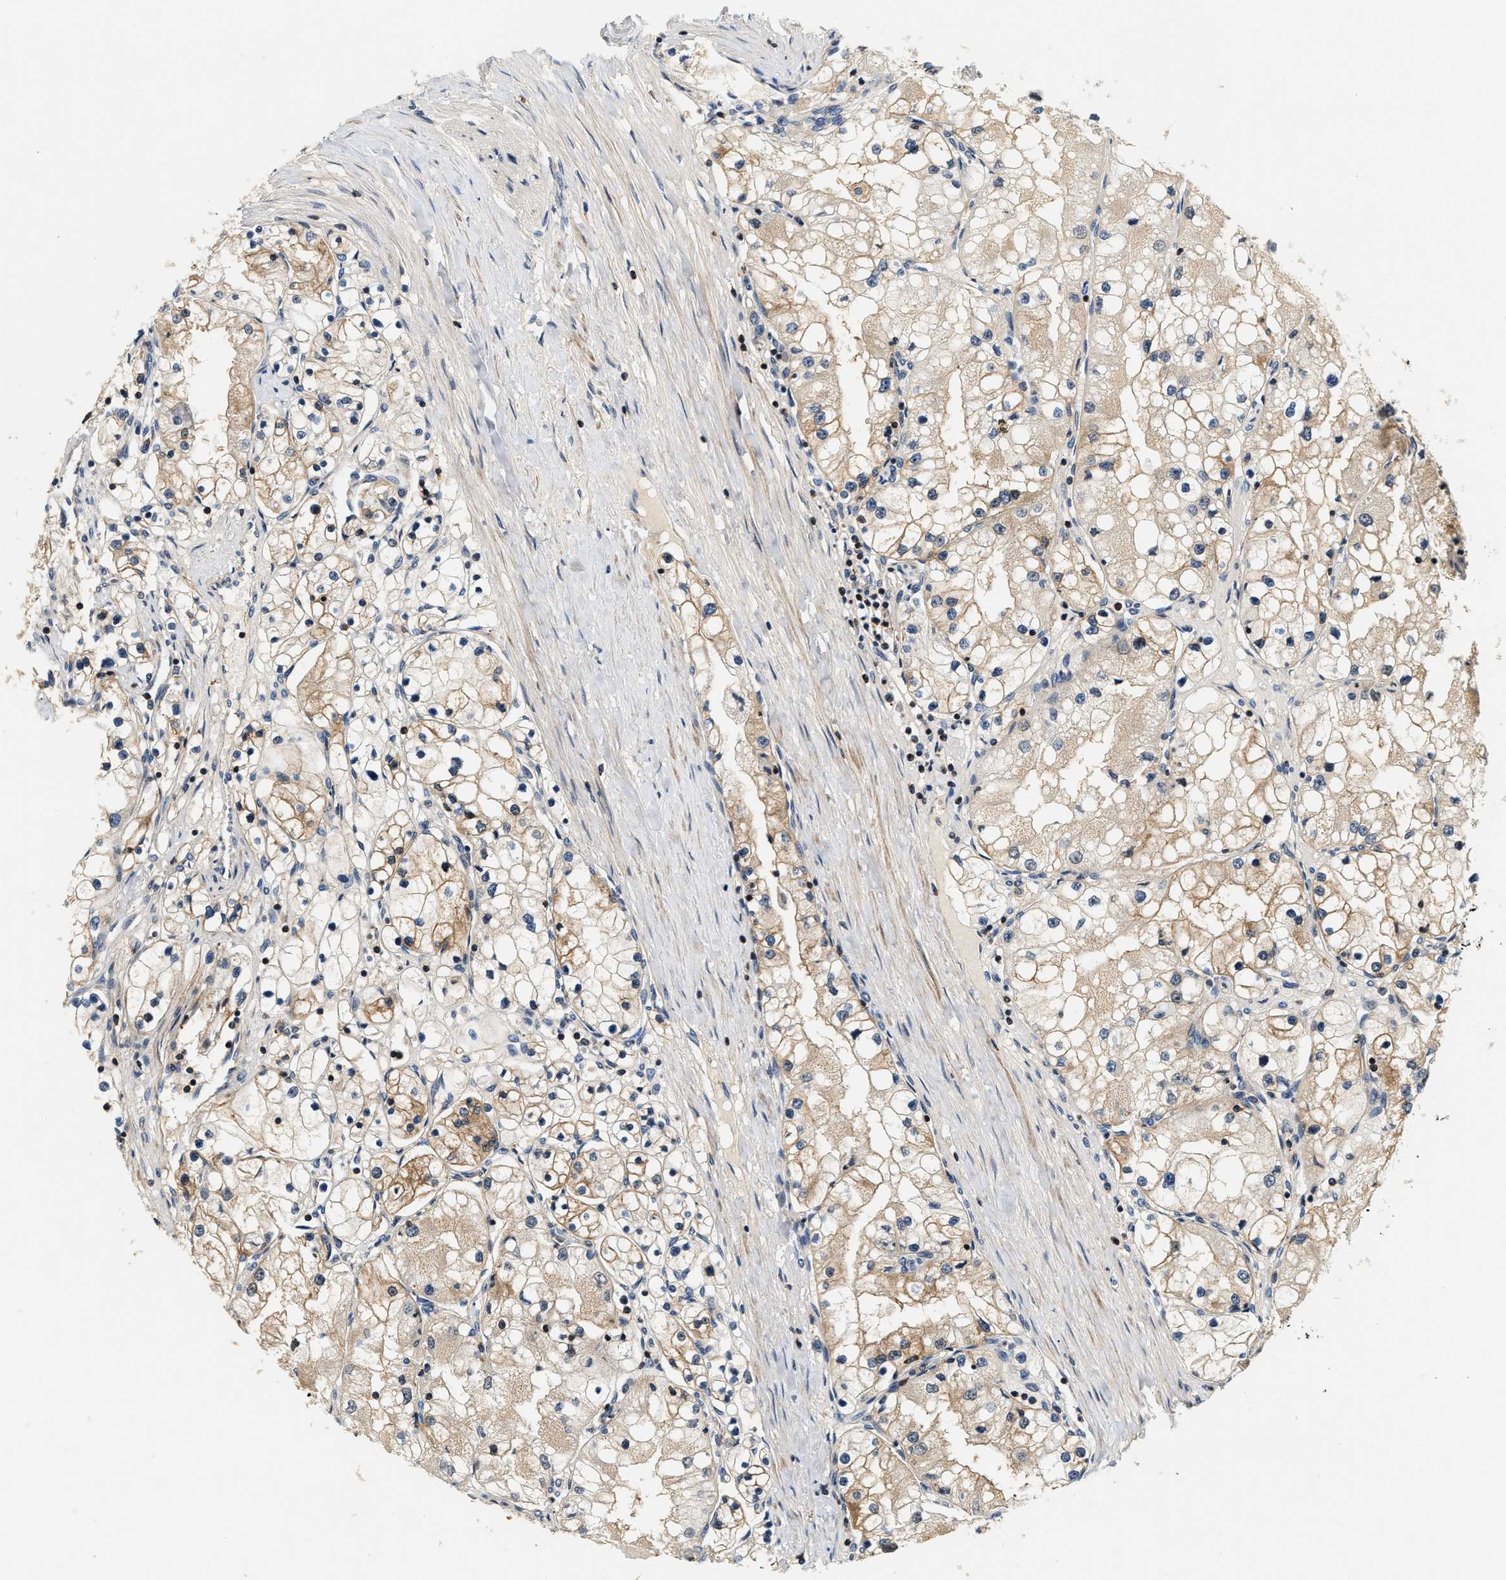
{"staining": {"intensity": "weak", "quantity": ">75%", "location": "cytoplasmic/membranous"}, "tissue": "renal cancer", "cell_type": "Tumor cells", "image_type": "cancer", "snomed": [{"axis": "morphology", "description": "Adenocarcinoma, NOS"}, {"axis": "topography", "description": "Kidney"}], "caption": "Renal cancer (adenocarcinoma) was stained to show a protein in brown. There is low levels of weak cytoplasmic/membranous positivity in about >75% of tumor cells.", "gene": "SAMD9", "patient": {"sex": "male", "age": 68}}